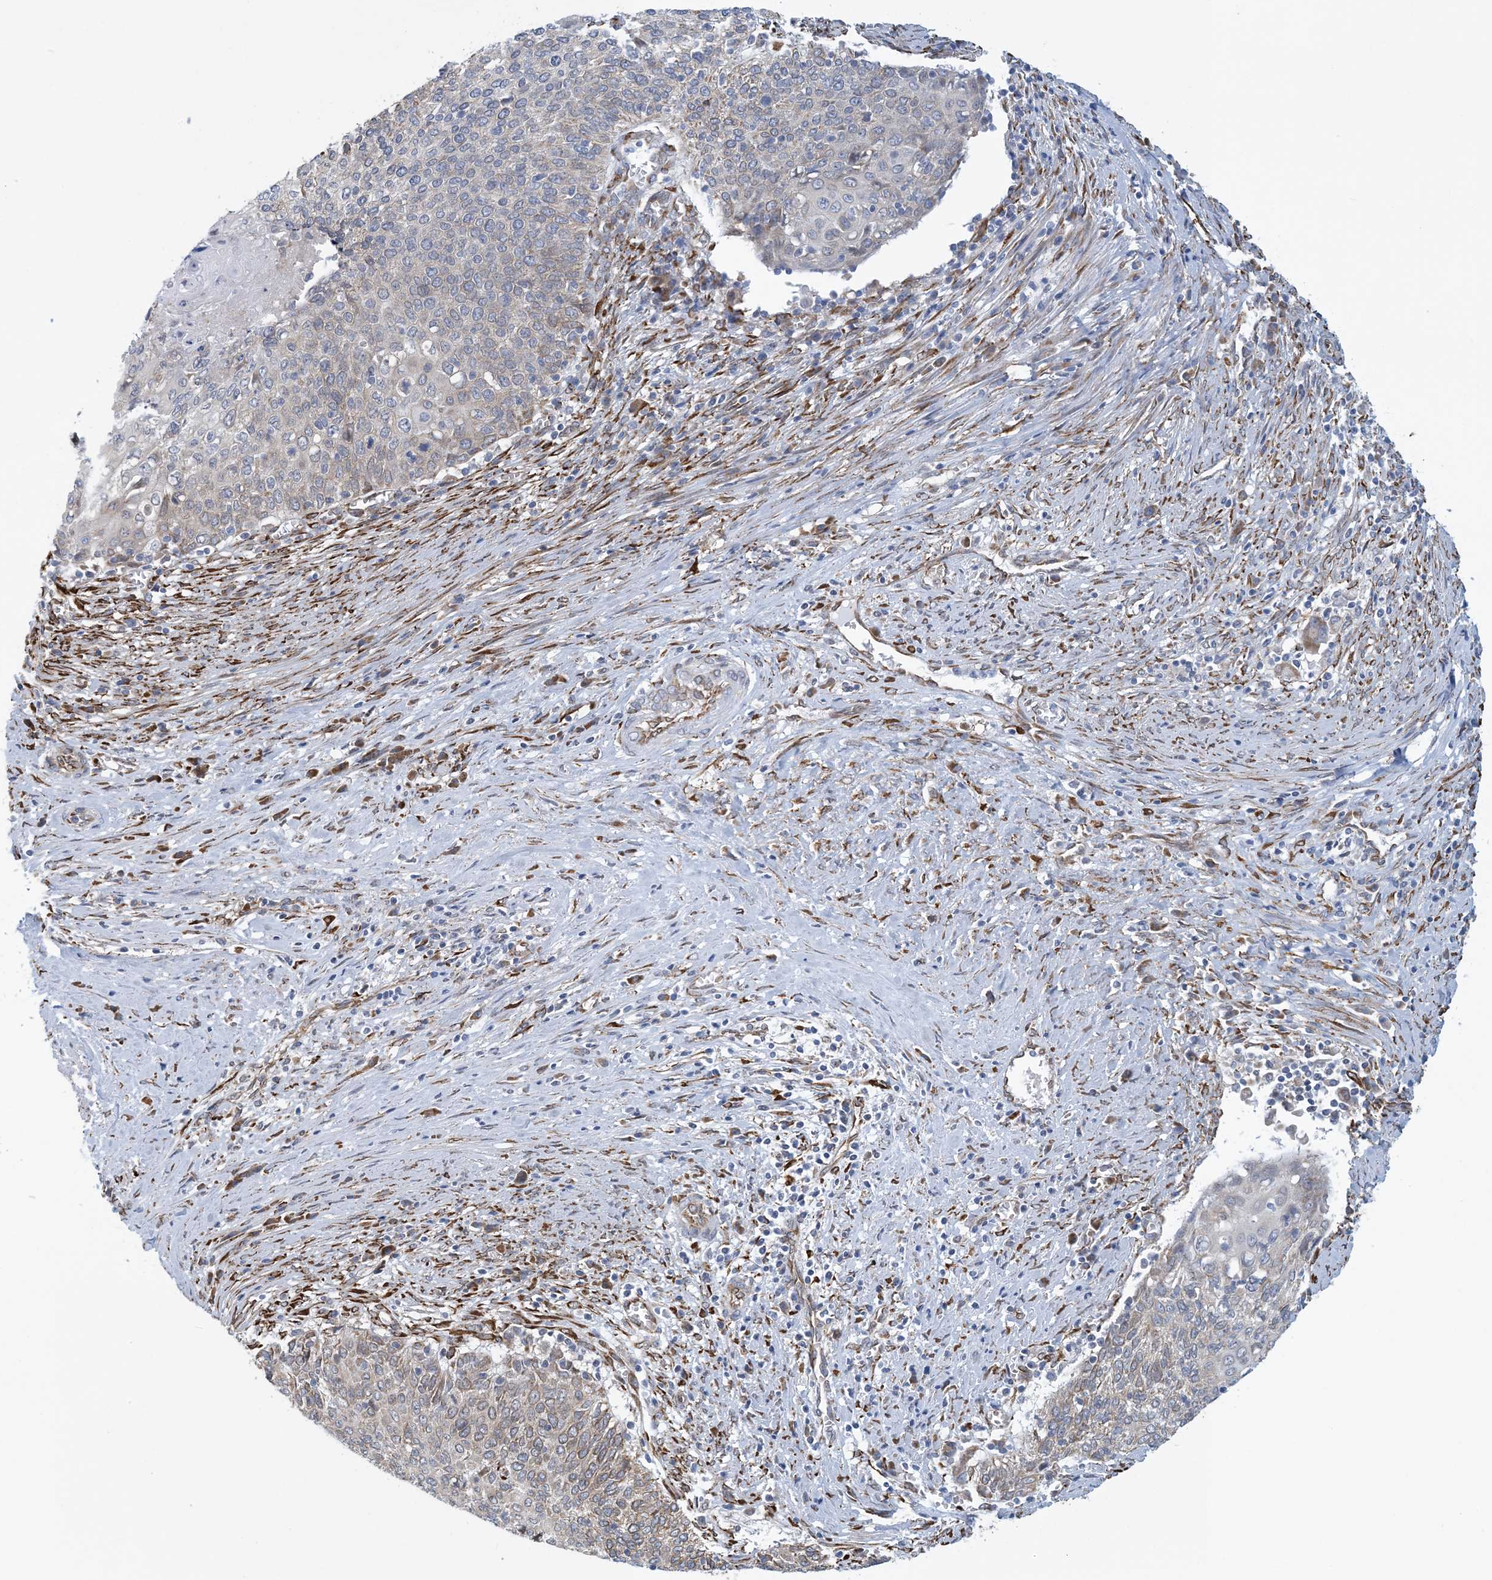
{"staining": {"intensity": "weak", "quantity": "<25%", "location": "cytoplasmic/membranous"}, "tissue": "cervical cancer", "cell_type": "Tumor cells", "image_type": "cancer", "snomed": [{"axis": "morphology", "description": "Squamous cell carcinoma, NOS"}, {"axis": "topography", "description": "Cervix"}], "caption": "An immunohistochemistry image of cervical squamous cell carcinoma is shown. There is no staining in tumor cells of cervical squamous cell carcinoma.", "gene": "CCDC14", "patient": {"sex": "female", "age": 39}}